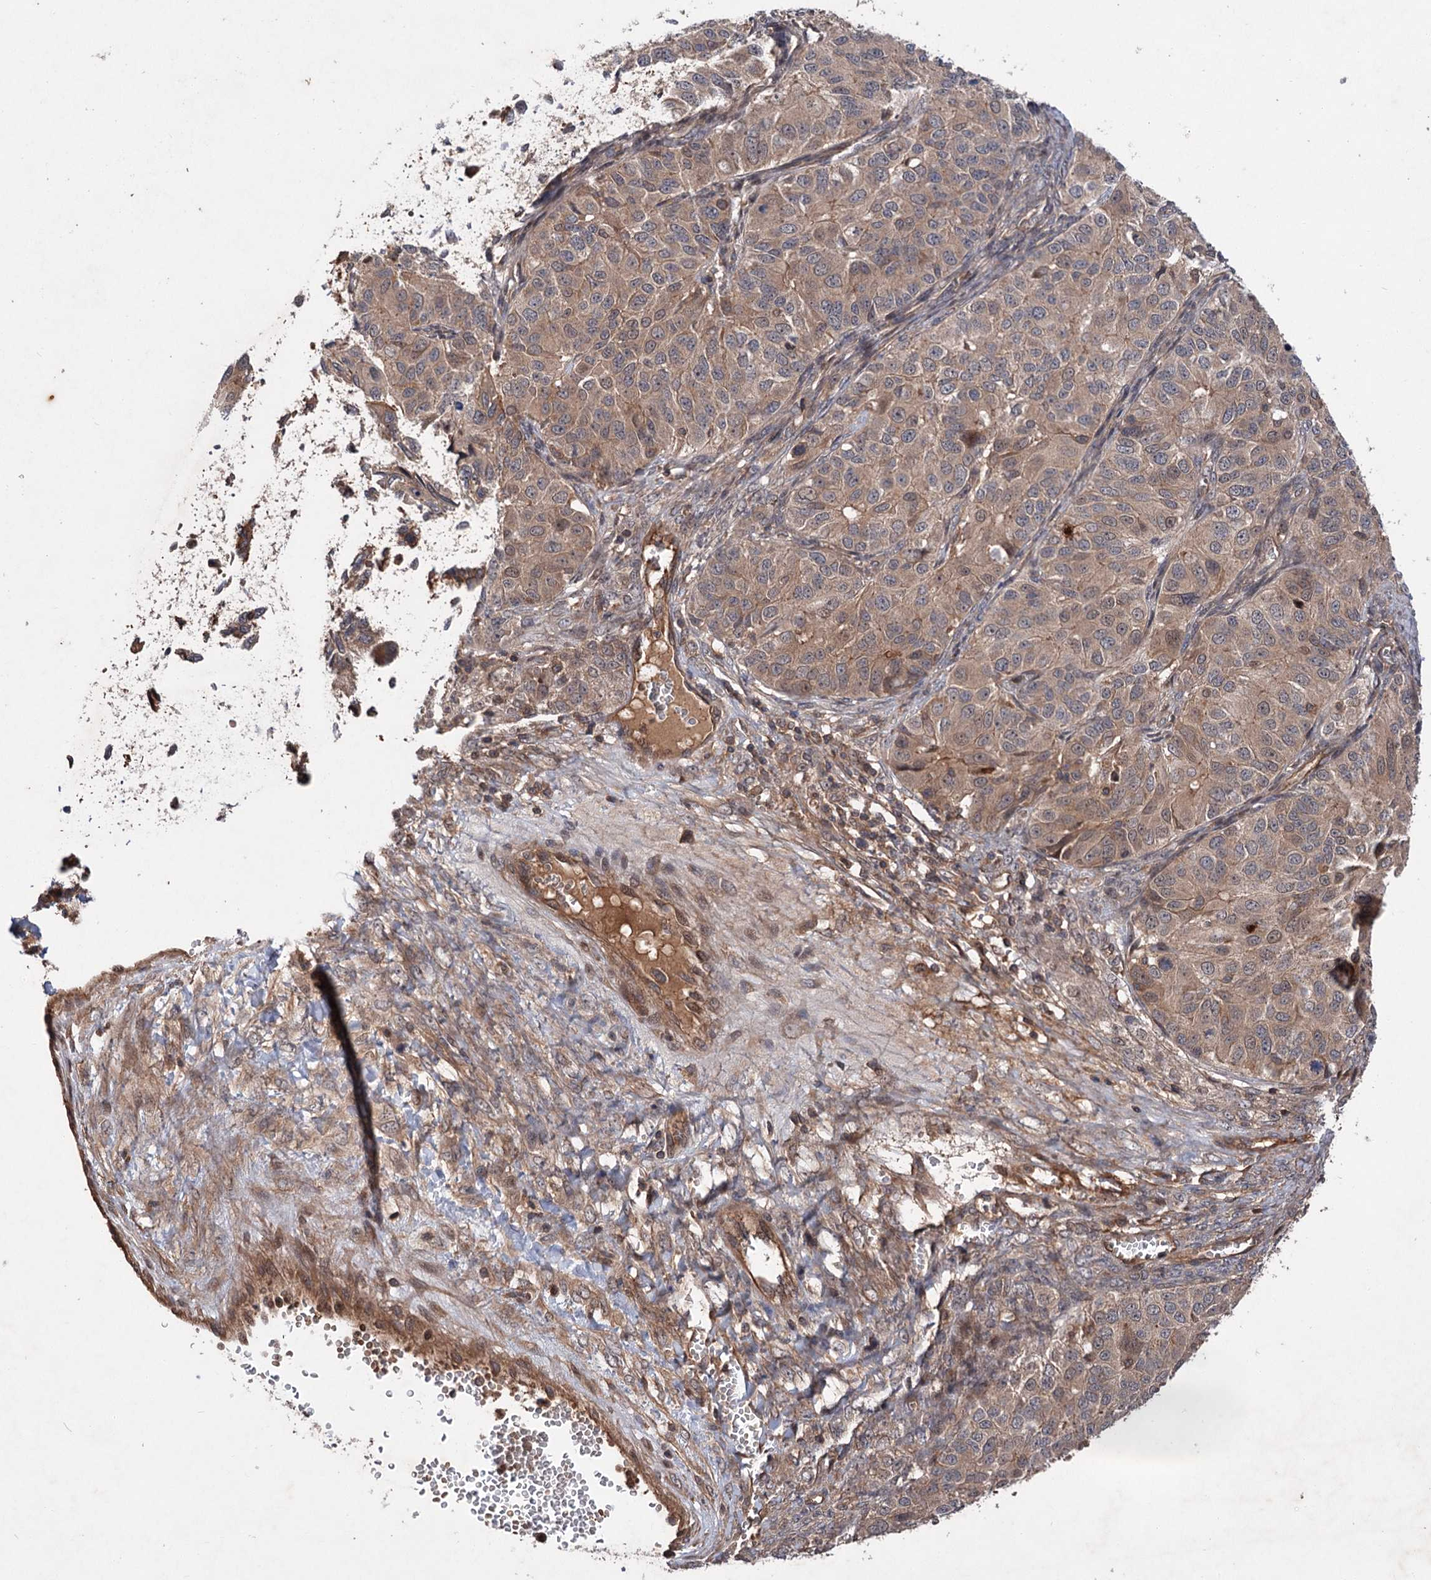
{"staining": {"intensity": "weak", "quantity": ">75%", "location": "cytoplasmic/membranous,nuclear"}, "tissue": "ovarian cancer", "cell_type": "Tumor cells", "image_type": "cancer", "snomed": [{"axis": "morphology", "description": "Carcinoma, endometroid"}, {"axis": "topography", "description": "Ovary"}], "caption": "IHC histopathology image of human ovarian cancer (endometroid carcinoma) stained for a protein (brown), which reveals low levels of weak cytoplasmic/membranous and nuclear expression in approximately >75% of tumor cells.", "gene": "ADK", "patient": {"sex": "female", "age": 51}}